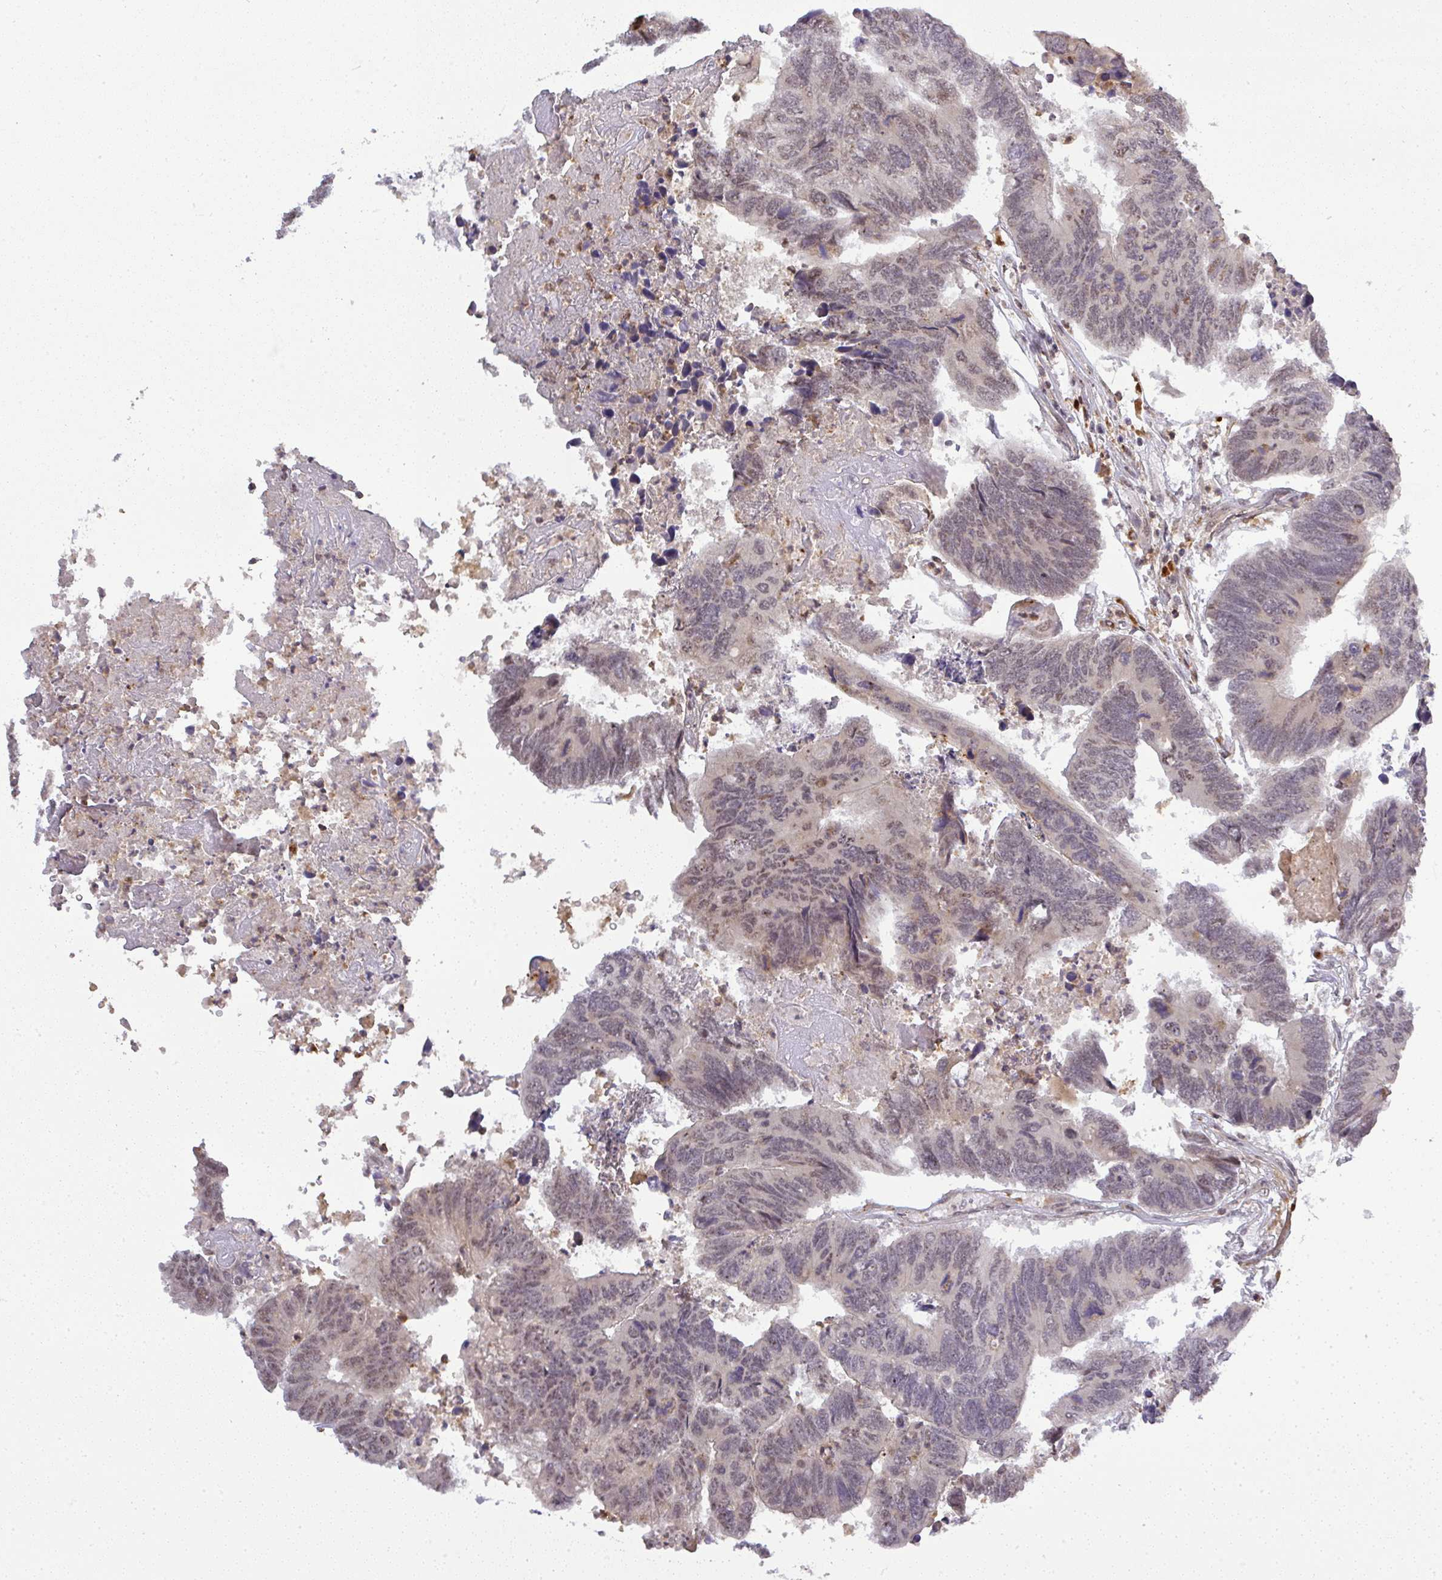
{"staining": {"intensity": "weak", "quantity": "<25%", "location": "nuclear"}, "tissue": "colorectal cancer", "cell_type": "Tumor cells", "image_type": "cancer", "snomed": [{"axis": "morphology", "description": "Adenocarcinoma, NOS"}, {"axis": "topography", "description": "Colon"}], "caption": "DAB (3,3'-diaminobenzidine) immunohistochemical staining of human colorectal cancer displays no significant staining in tumor cells.", "gene": "FAM153A", "patient": {"sex": "female", "age": 67}}